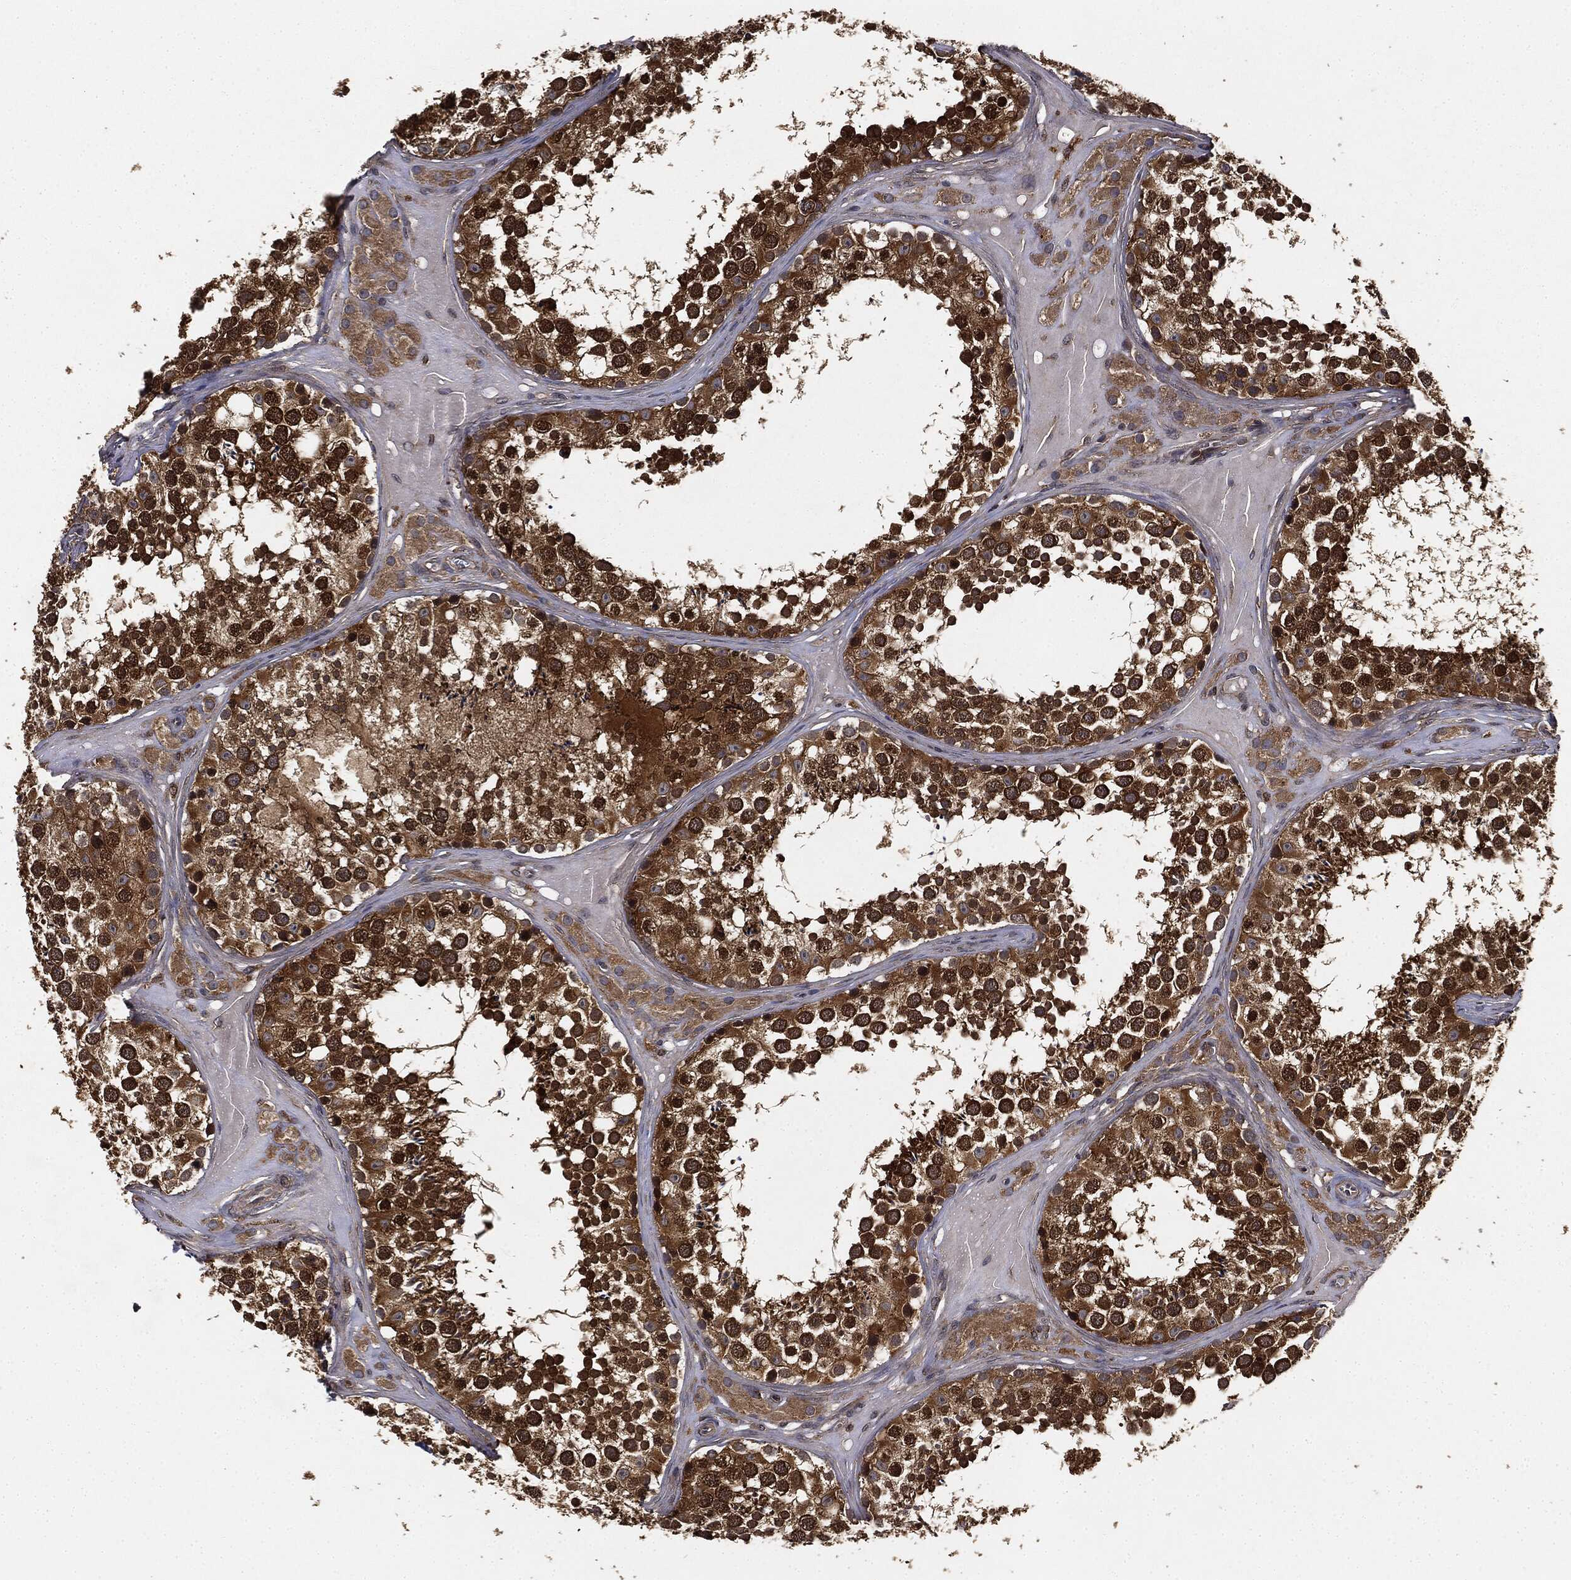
{"staining": {"intensity": "strong", "quantity": ">75%", "location": "cytoplasmic/membranous"}, "tissue": "testis", "cell_type": "Cells in seminiferous ducts", "image_type": "normal", "snomed": [{"axis": "morphology", "description": "Normal tissue, NOS"}, {"axis": "topography", "description": "Testis"}], "caption": "Immunohistochemical staining of normal human testis reveals strong cytoplasmic/membranous protein staining in about >75% of cells in seminiferous ducts.", "gene": "MIER2", "patient": {"sex": "male", "age": 31}}